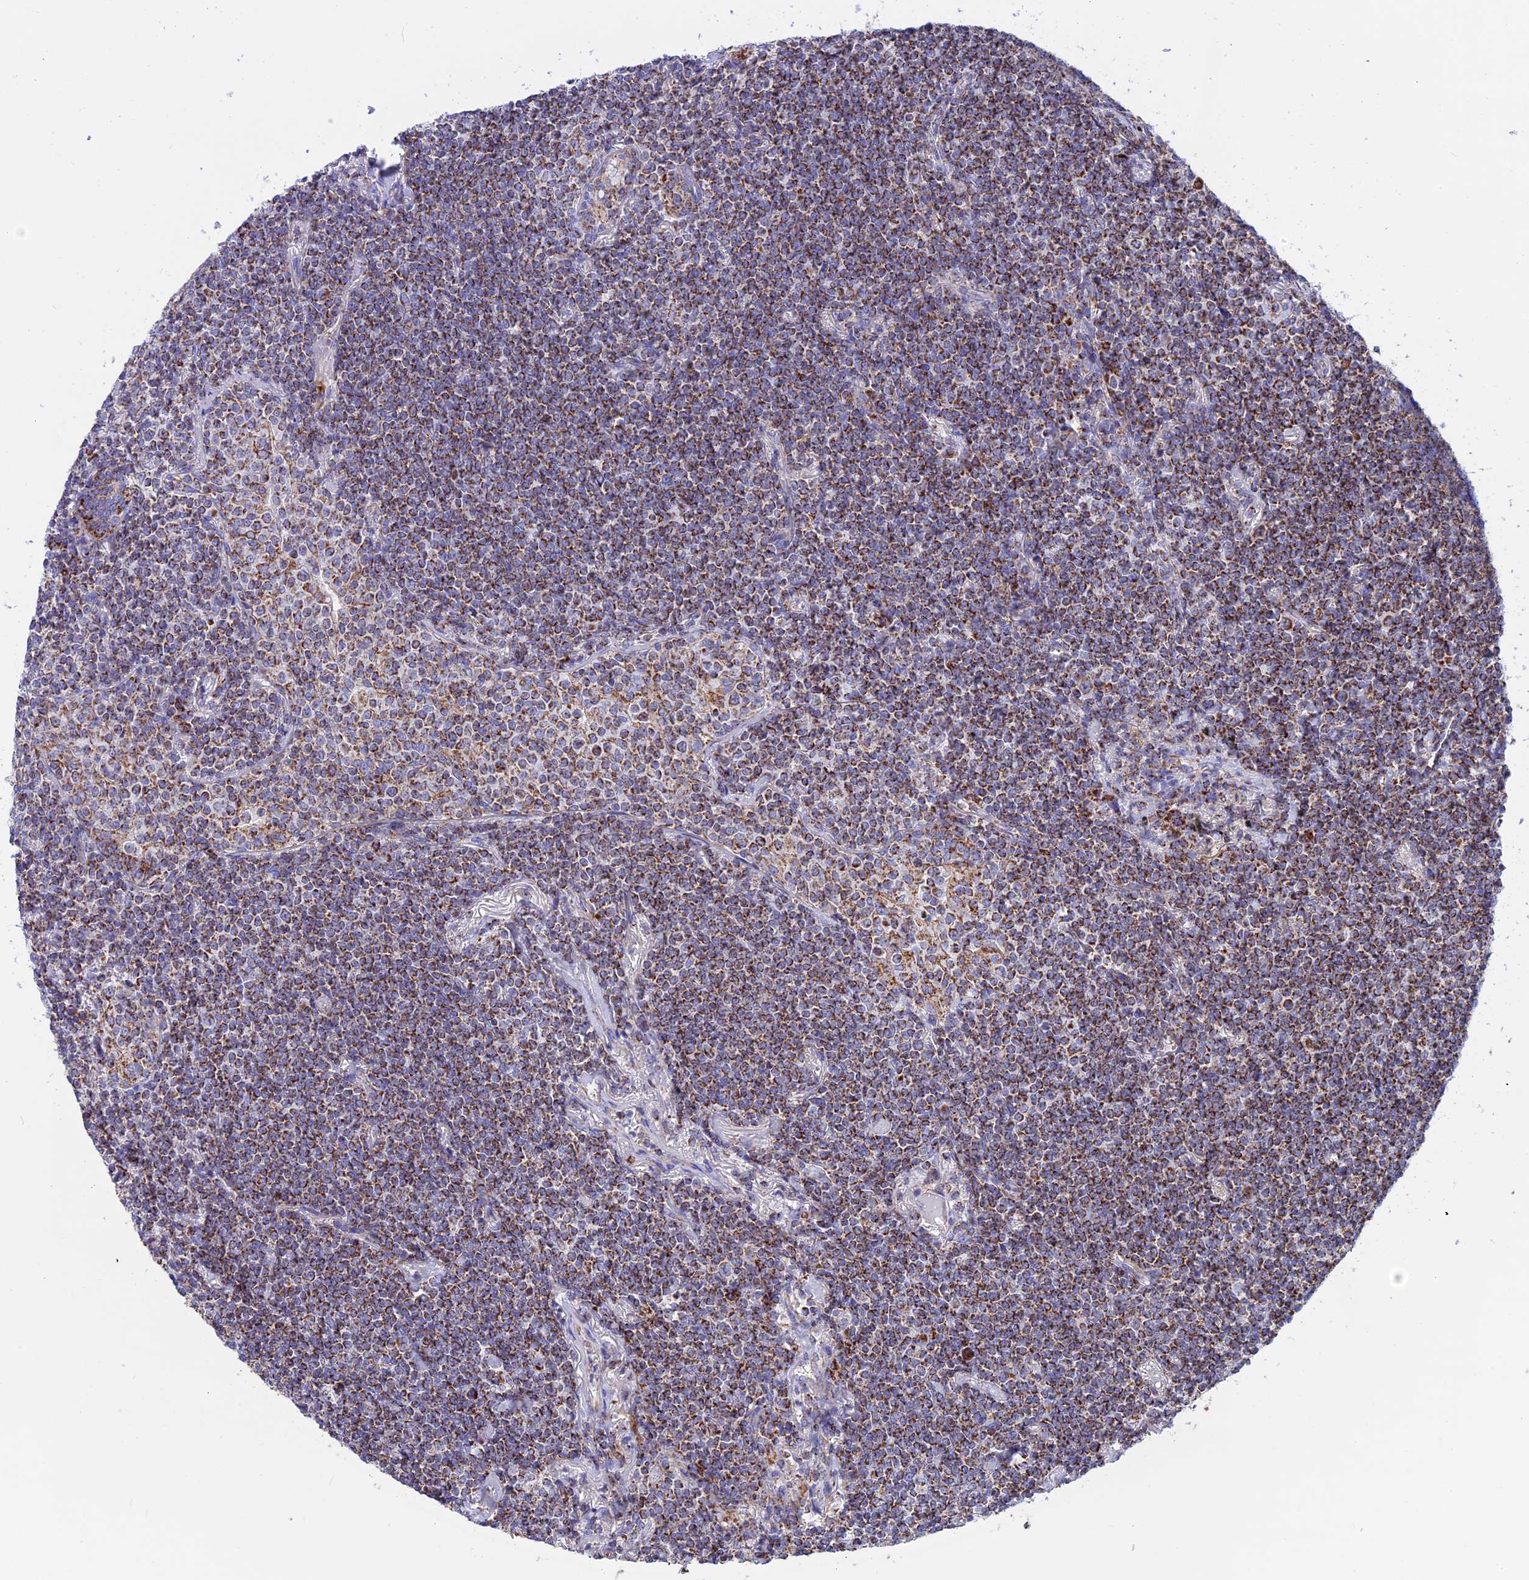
{"staining": {"intensity": "strong", "quantity": ">75%", "location": "cytoplasmic/membranous"}, "tissue": "lymphoma", "cell_type": "Tumor cells", "image_type": "cancer", "snomed": [{"axis": "morphology", "description": "Malignant lymphoma, non-Hodgkin's type, Low grade"}, {"axis": "topography", "description": "Lung"}], "caption": "An image showing strong cytoplasmic/membranous positivity in about >75% of tumor cells in low-grade malignant lymphoma, non-Hodgkin's type, as visualized by brown immunohistochemical staining.", "gene": "GCDH", "patient": {"sex": "female", "age": 71}}